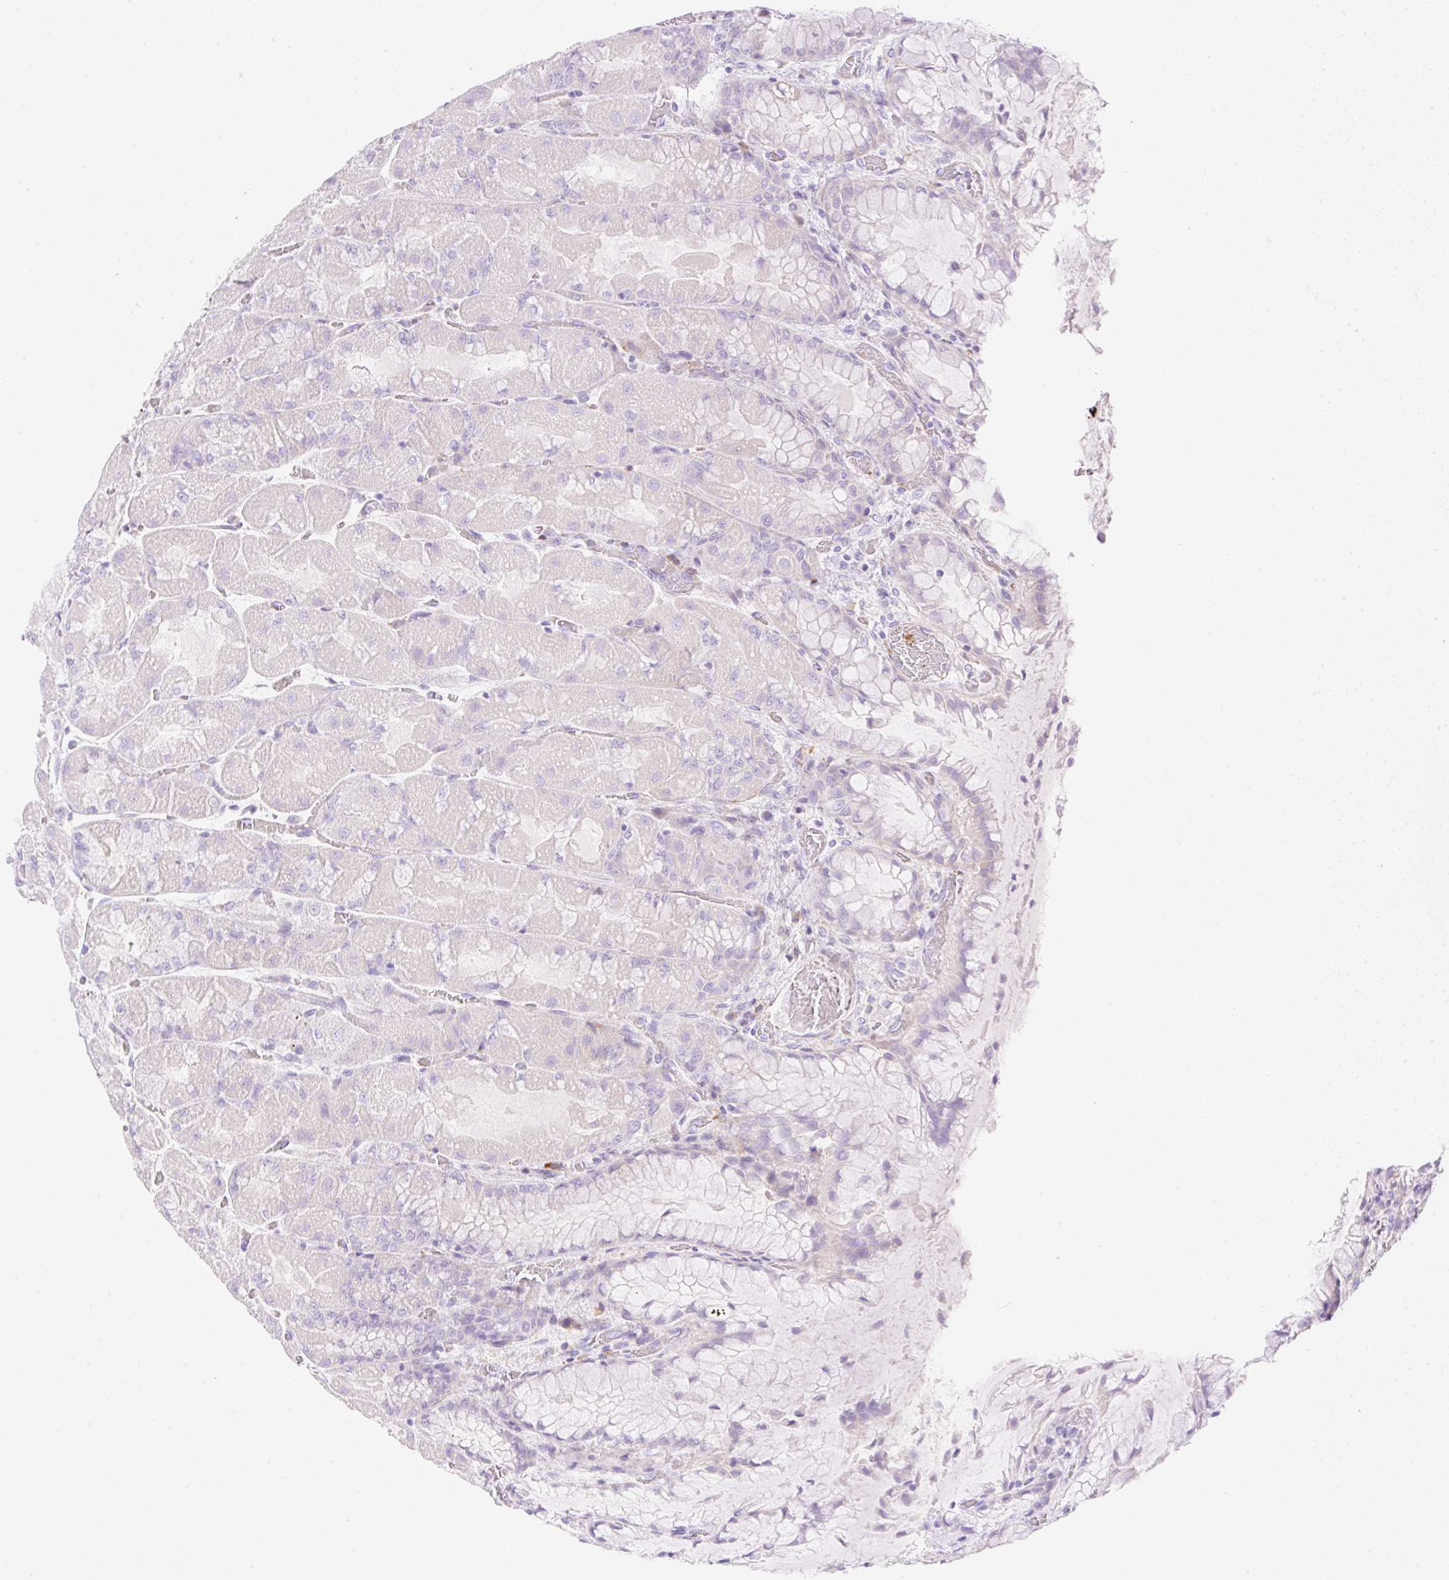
{"staining": {"intensity": "negative", "quantity": "none", "location": "none"}, "tissue": "stomach", "cell_type": "Glandular cells", "image_type": "normal", "snomed": [{"axis": "morphology", "description": "Normal tissue, NOS"}, {"axis": "topography", "description": "Stomach"}], "caption": "This photomicrograph is of unremarkable stomach stained with IHC to label a protein in brown with the nuclei are counter-stained blue. There is no staining in glandular cells. (IHC, brightfield microscopy, high magnification).", "gene": "CDX1", "patient": {"sex": "female", "age": 61}}